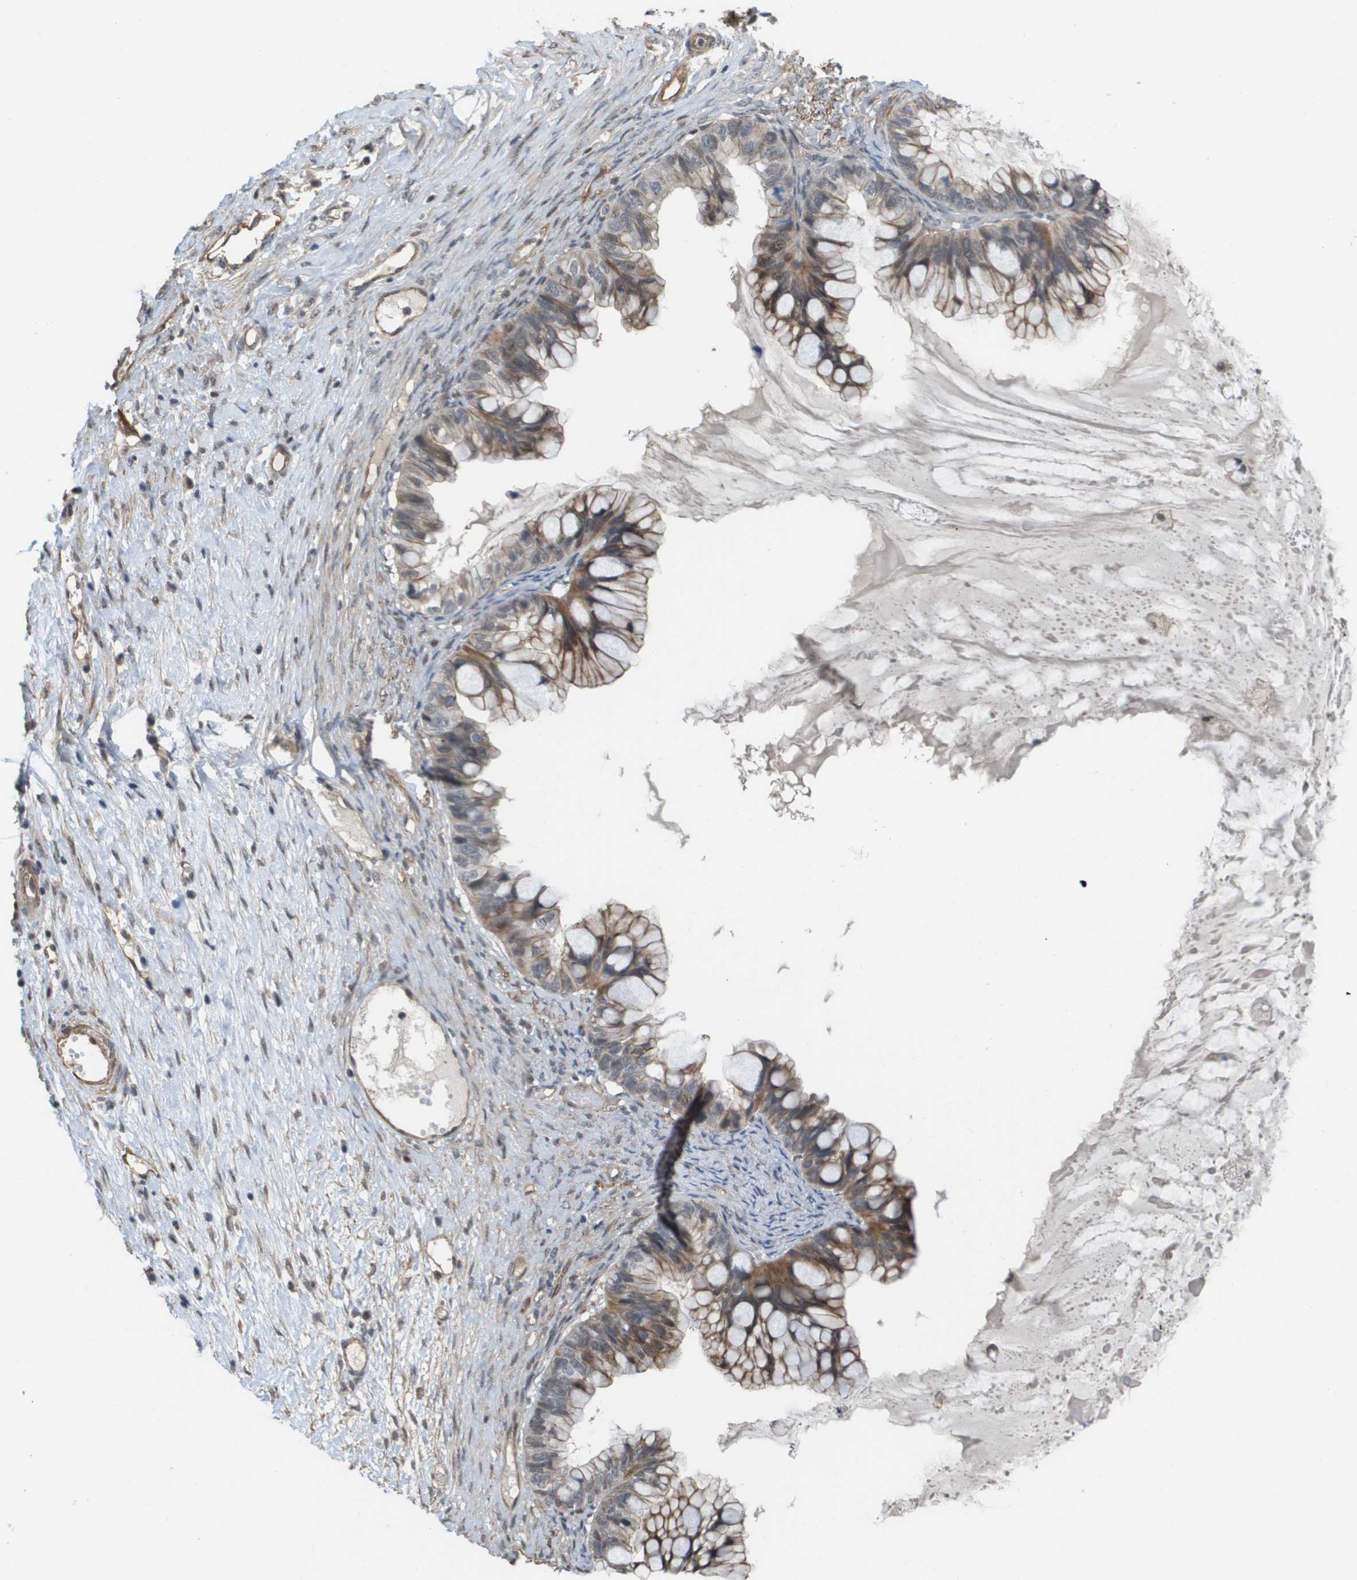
{"staining": {"intensity": "moderate", "quantity": "25%-75%", "location": "cytoplasmic/membranous"}, "tissue": "ovarian cancer", "cell_type": "Tumor cells", "image_type": "cancer", "snomed": [{"axis": "morphology", "description": "Cystadenocarcinoma, mucinous, NOS"}, {"axis": "topography", "description": "Ovary"}], "caption": "There is medium levels of moderate cytoplasmic/membranous positivity in tumor cells of ovarian cancer, as demonstrated by immunohistochemical staining (brown color).", "gene": "RNF112", "patient": {"sex": "female", "age": 80}}